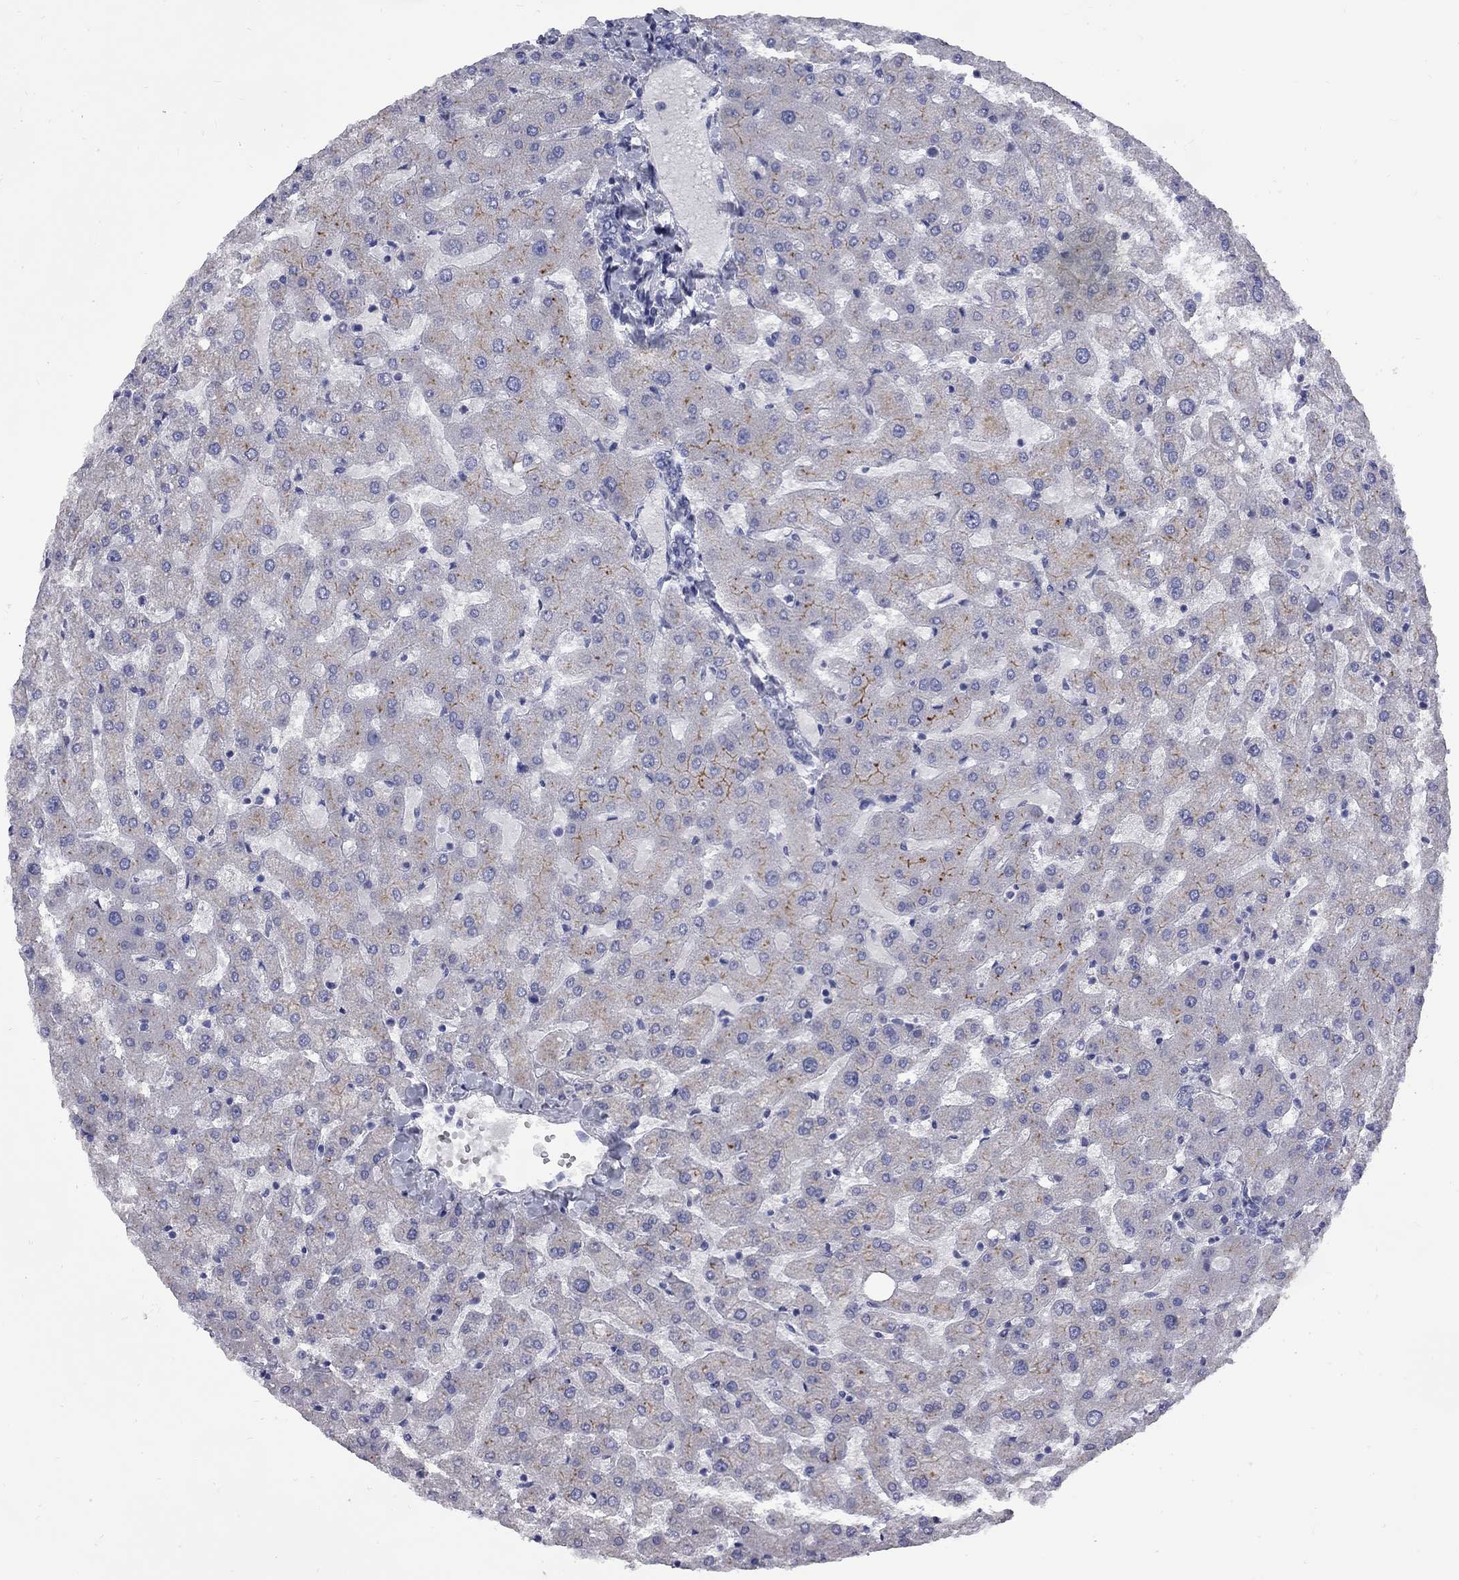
{"staining": {"intensity": "negative", "quantity": "none", "location": "none"}, "tissue": "liver", "cell_type": "Cholangiocytes", "image_type": "normal", "snomed": [{"axis": "morphology", "description": "Normal tissue, NOS"}, {"axis": "topography", "description": "Liver"}], "caption": "An immunohistochemistry image of unremarkable liver is shown. There is no staining in cholangiocytes of liver.", "gene": "ABCB4", "patient": {"sex": "female", "age": 50}}